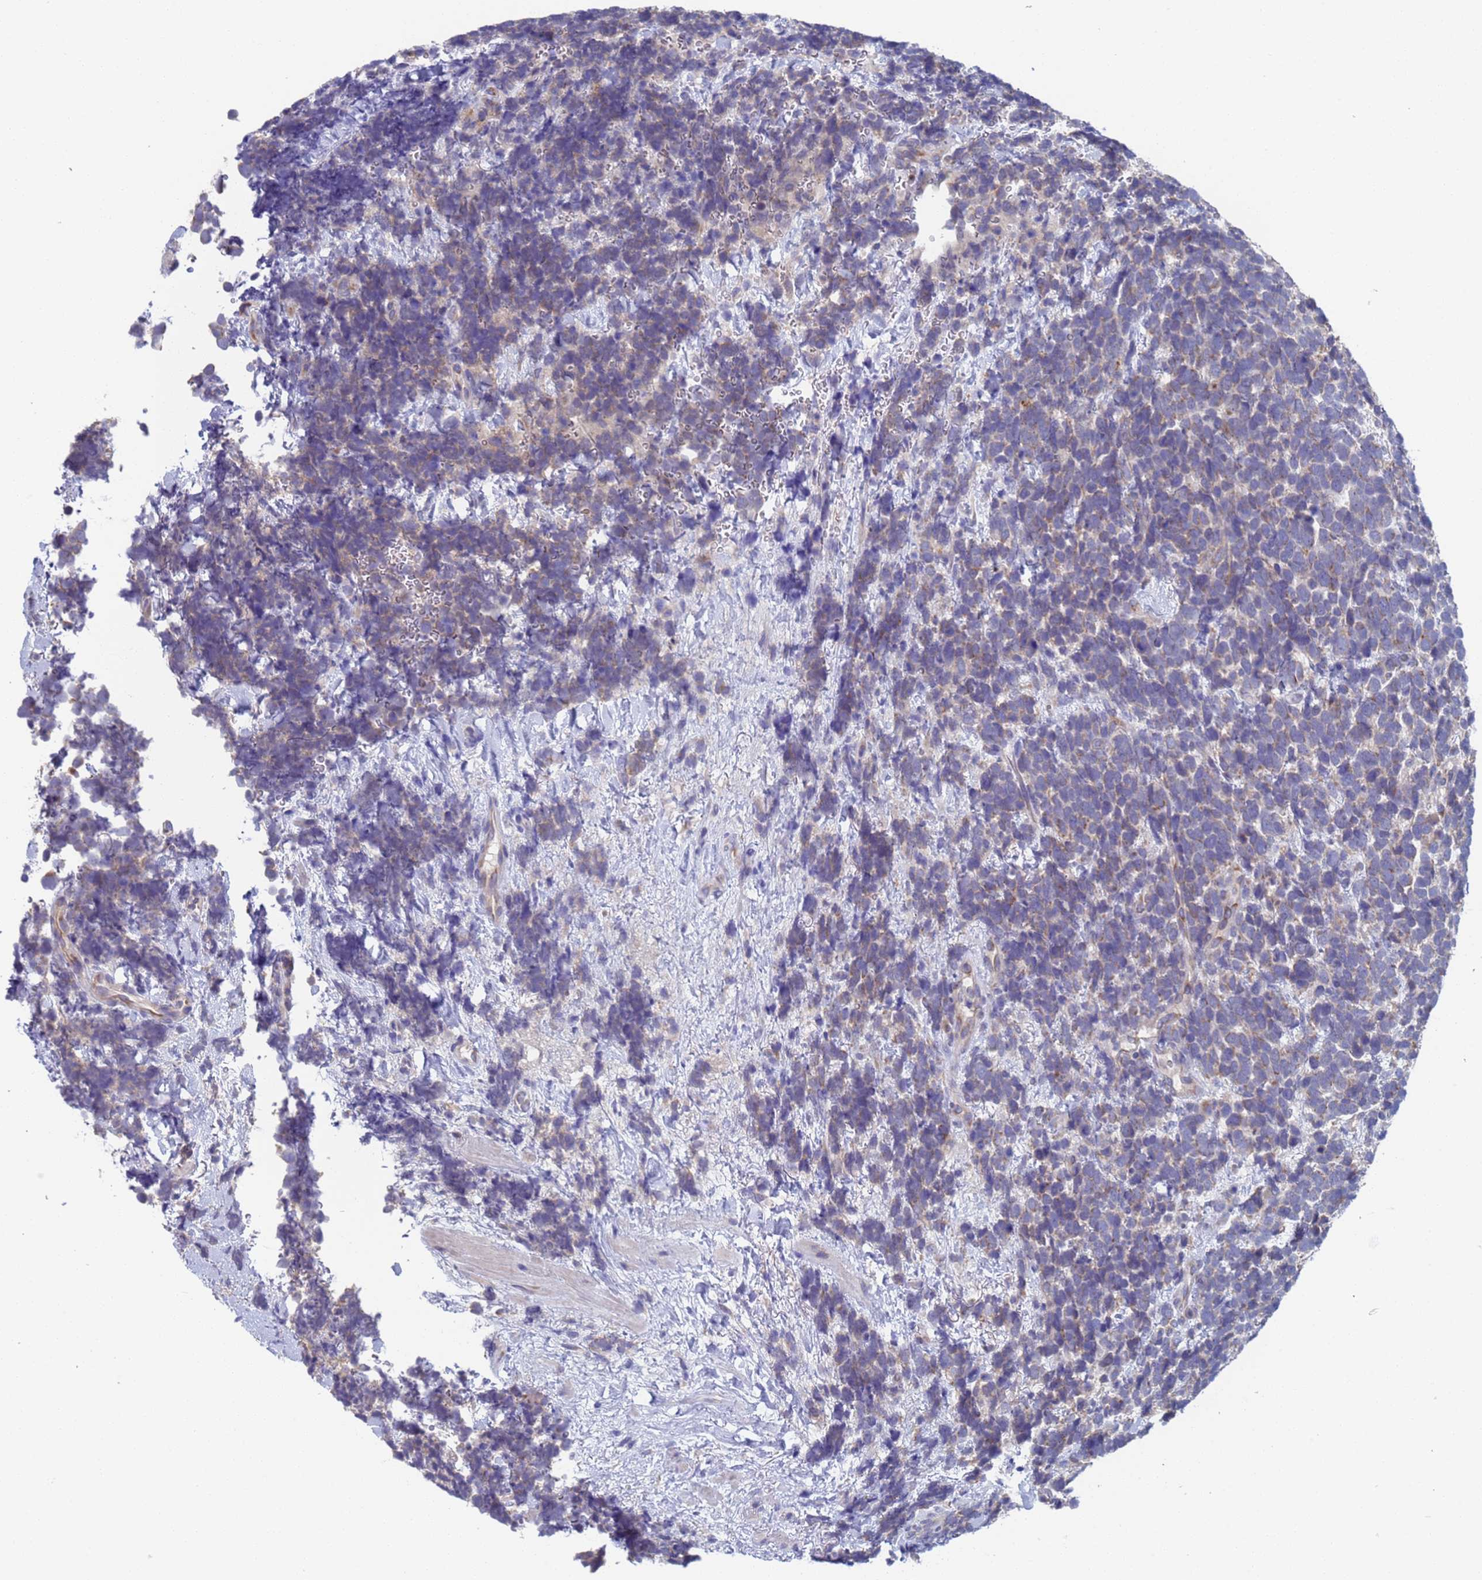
{"staining": {"intensity": "weak", "quantity": "<25%", "location": "cytoplasmic/membranous"}, "tissue": "urothelial cancer", "cell_type": "Tumor cells", "image_type": "cancer", "snomed": [{"axis": "morphology", "description": "Urothelial carcinoma, High grade"}, {"axis": "topography", "description": "Urinary bladder"}], "caption": "IHC of urothelial cancer shows no staining in tumor cells.", "gene": "PET117", "patient": {"sex": "female", "age": 82}}